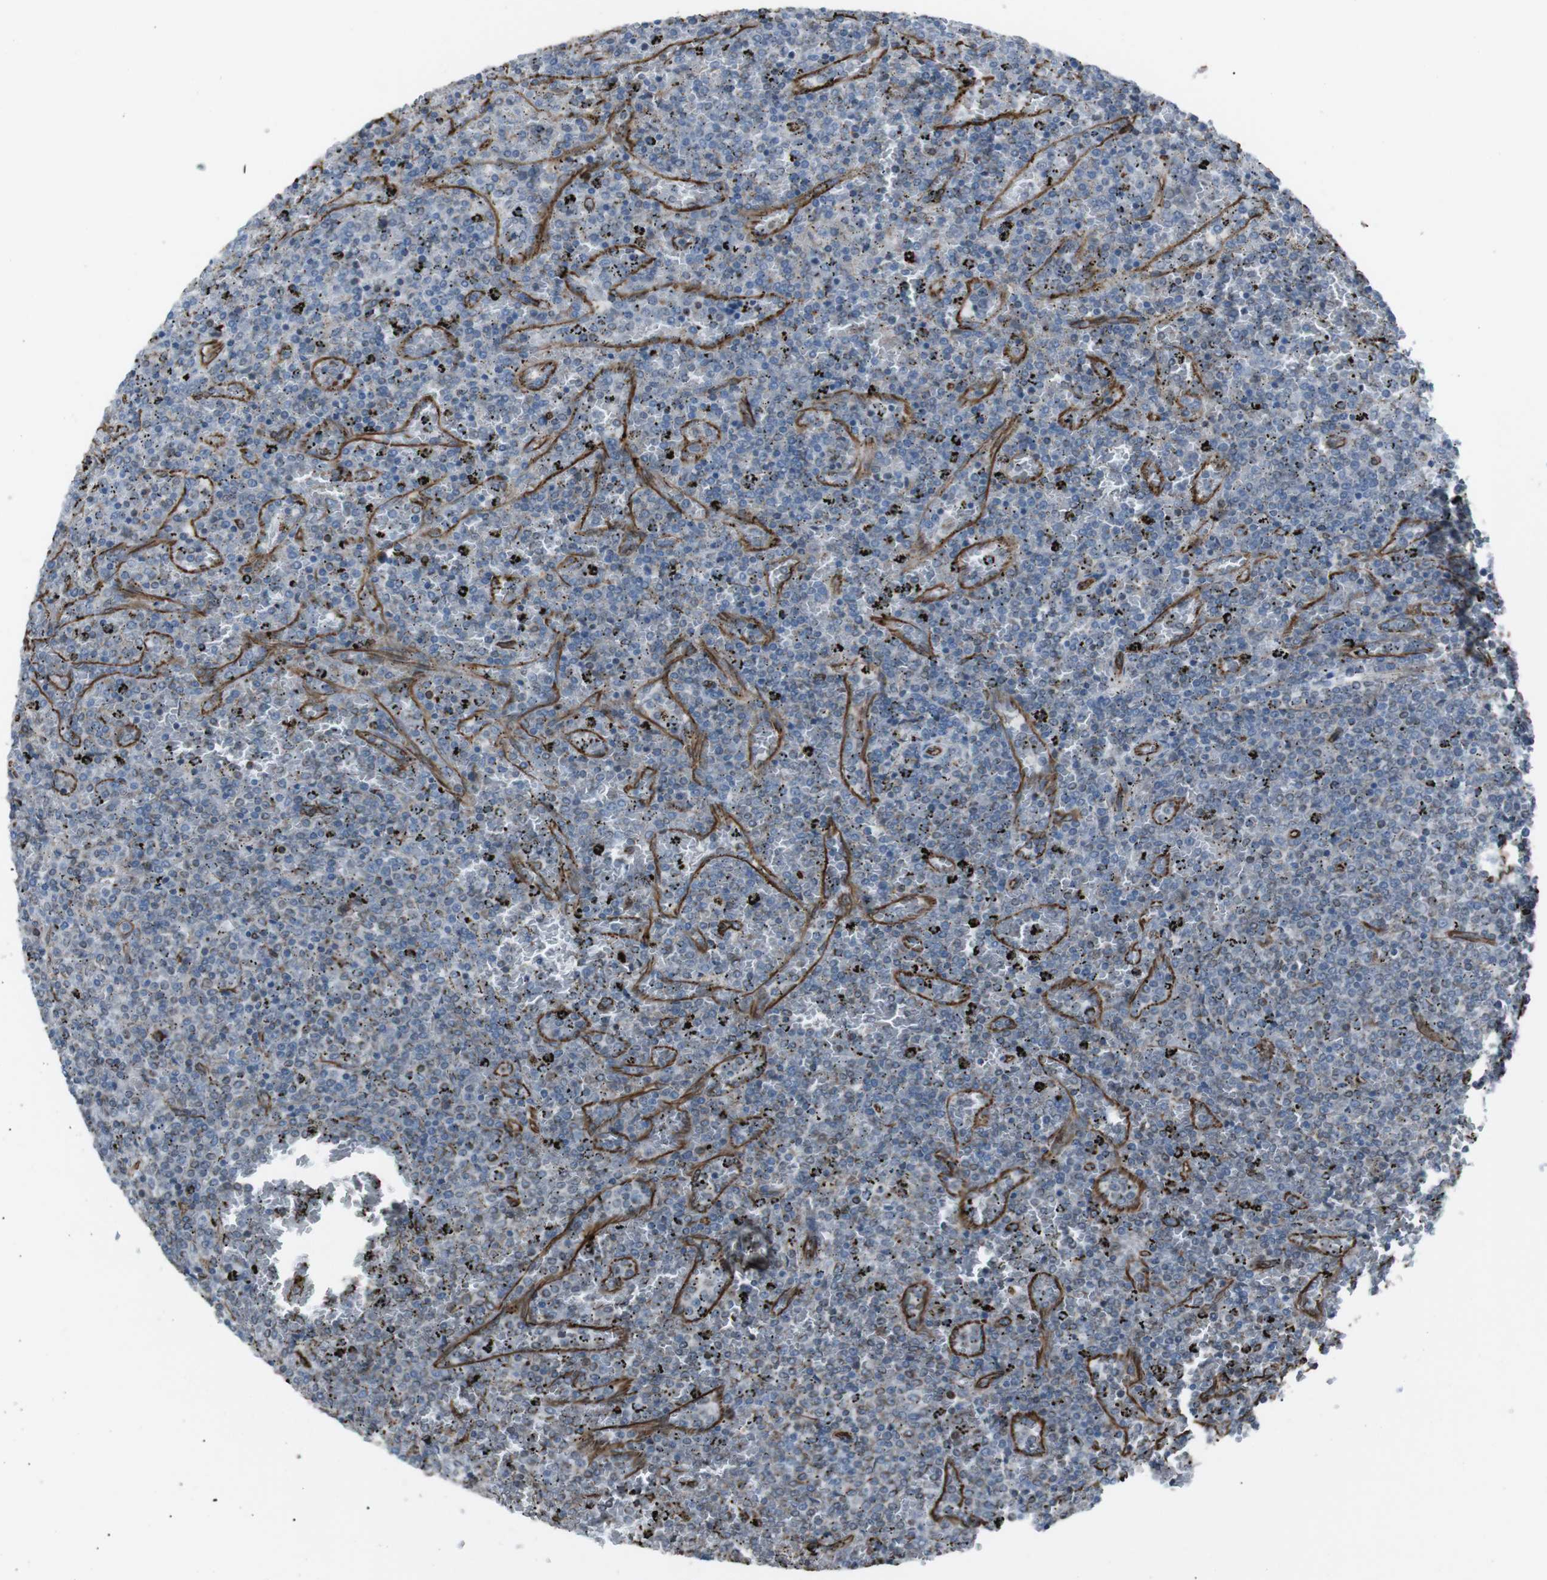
{"staining": {"intensity": "weak", "quantity": "<25%", "location": "cytoplasmic/membranous"}, "tissue": "lymphoma", "cell_type": "Tumor cells", "image_type": "cancer", "snomed": [{"axis": "morphology", "description": "Malignant lymphoma, non-Hodgkin's type, Low grade"}, {"axis": "topography", "description": "Spleen"}], "caption": "Tumor cells are negative for protein expression in human lymphoma.", "gene": "TMEM141", "patient": {"sex": "female", "age": 77}}